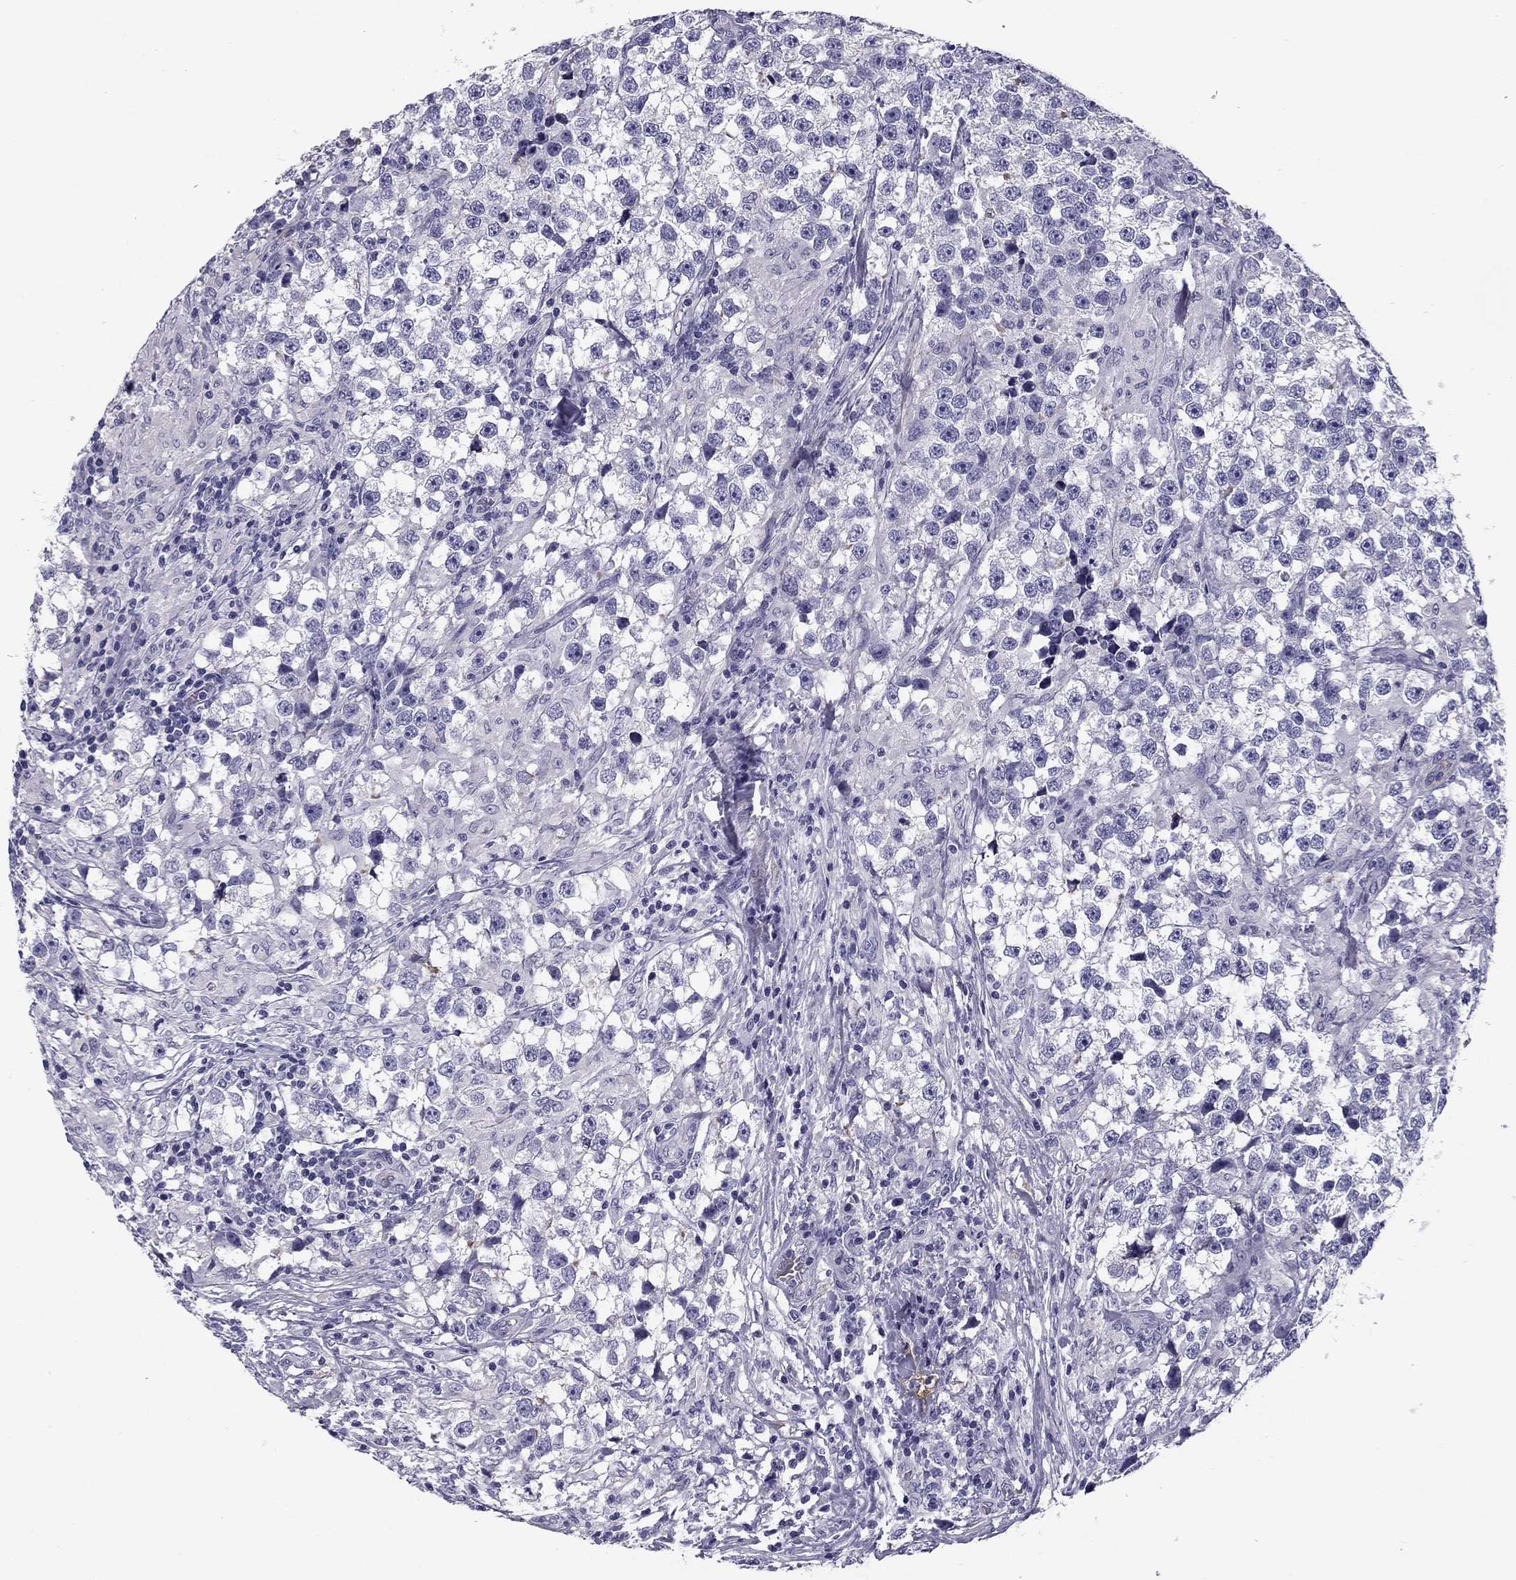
{"staining": {"intensity": "negative", "quantity": "none", "location": "none"}, "tissue": "testis cancer", "cell_type": "Tumor cells", "image_type": "cancer", "snomed": [{"axis": "morphology", "description": "Seminoma, NOS"}, {"axis": "topography", "description": "Testis"}], "caption": "High power microscopy photomicrograph of an immunohistochemistry photomicrograph of testis cancer, revealing no significant staining in tumor cells. The staining was performed using DAB to visualize the protein expression in brown, while the nuclei were stained in blue with hematoxylin (Magnification: 20x).", "gene": "FLNC", "patient": {"sex": "male", "age": 46}}